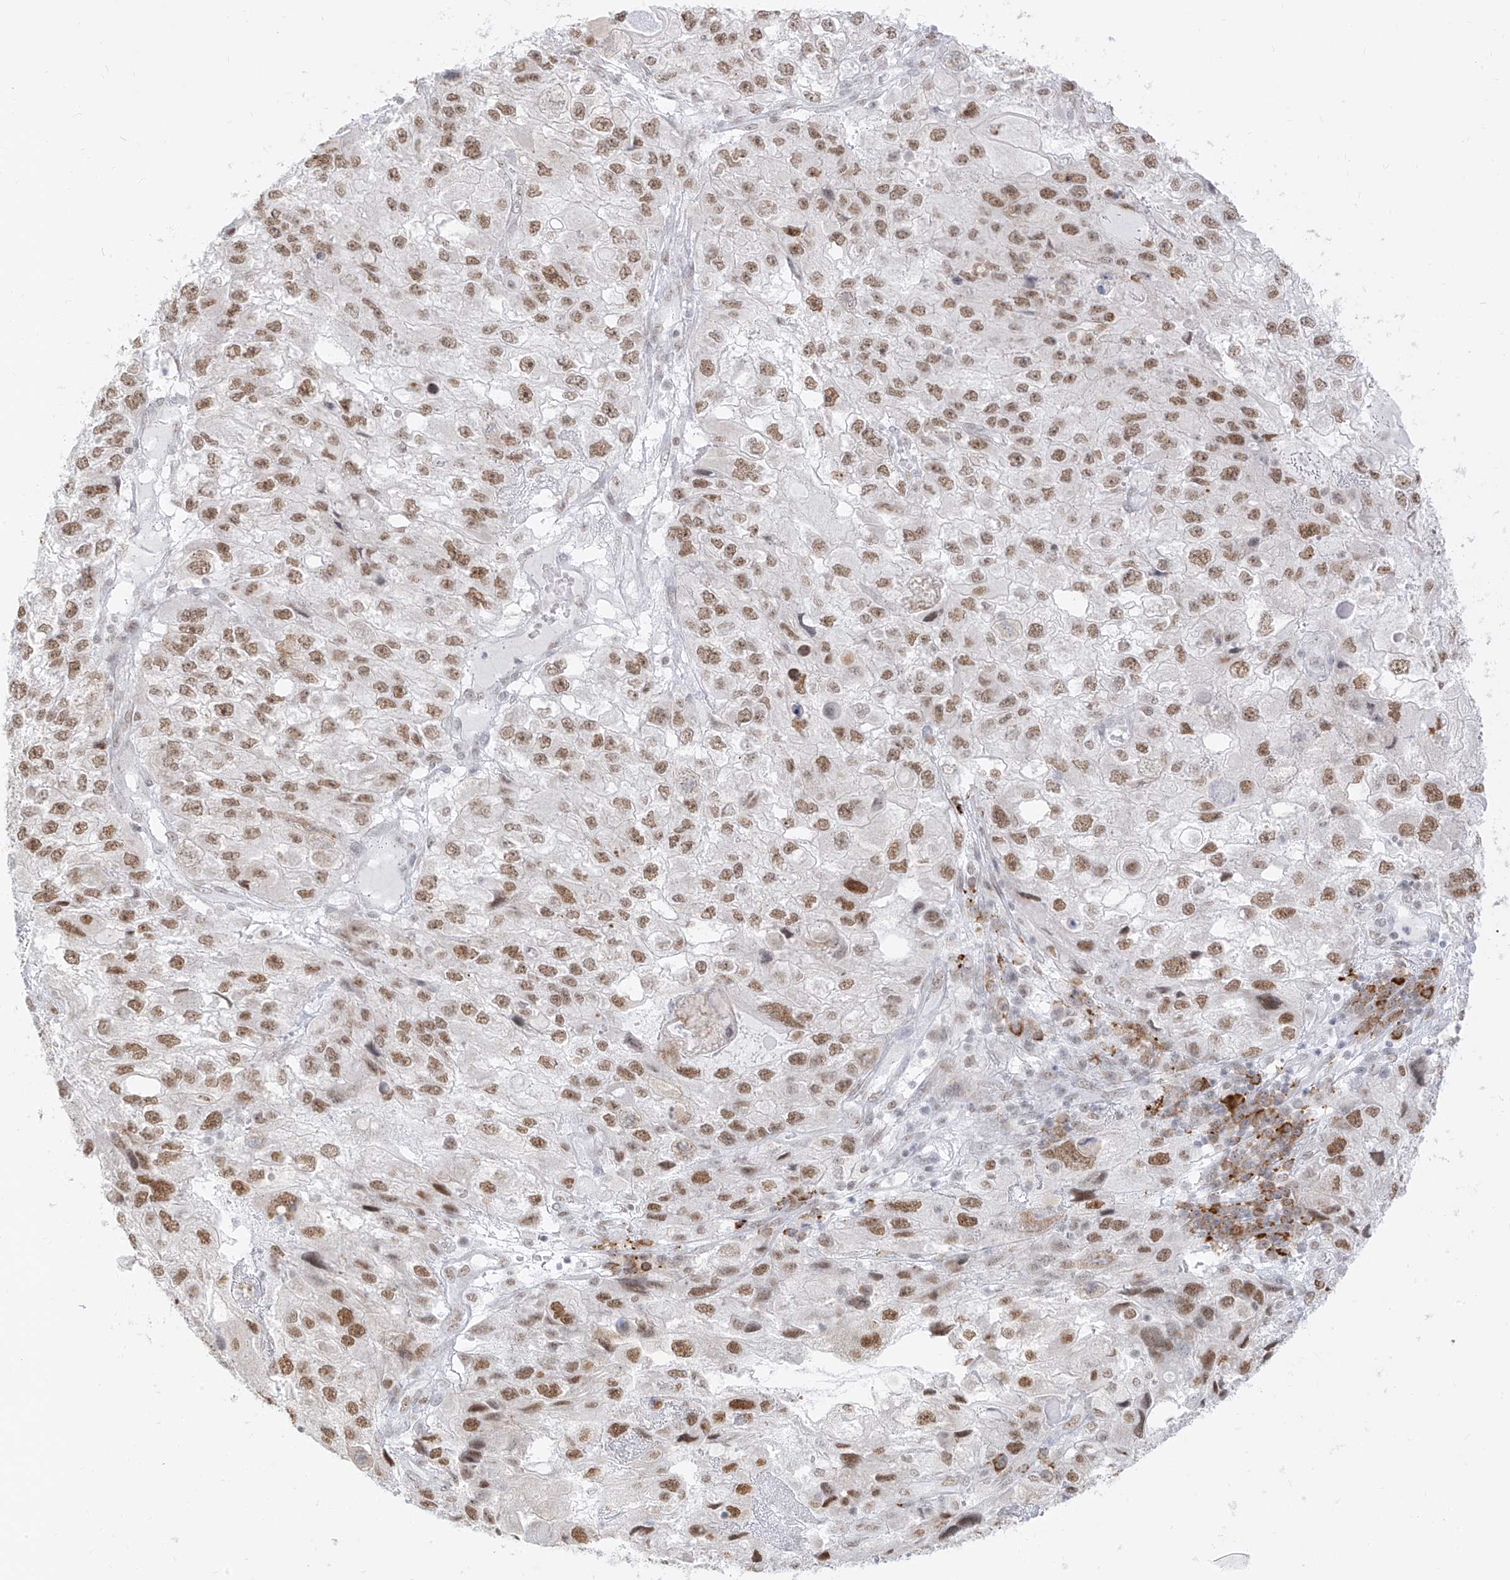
{"staining": {"intensity": "moderate", "quantity": "25%-75%", "location": "nuclear"}, "tissue": "endometrial cancer", "cell_type": "Tumor cells", "image_type": "cancer", "snomed": [{"axis": "morphology", "description": "Adenocarcinoma, NOS"}, {"axis": "topography", "description": "Endometrium"}], "caption": "Adenocarcinoma (endometrial) tissue shows moderate nuclear positivity in approximately 25%-75% of tumor cells, visualized by immunohistochemistry.", "gene": "SUPT5H", "patient": {"sex": "female", "age": 49}}